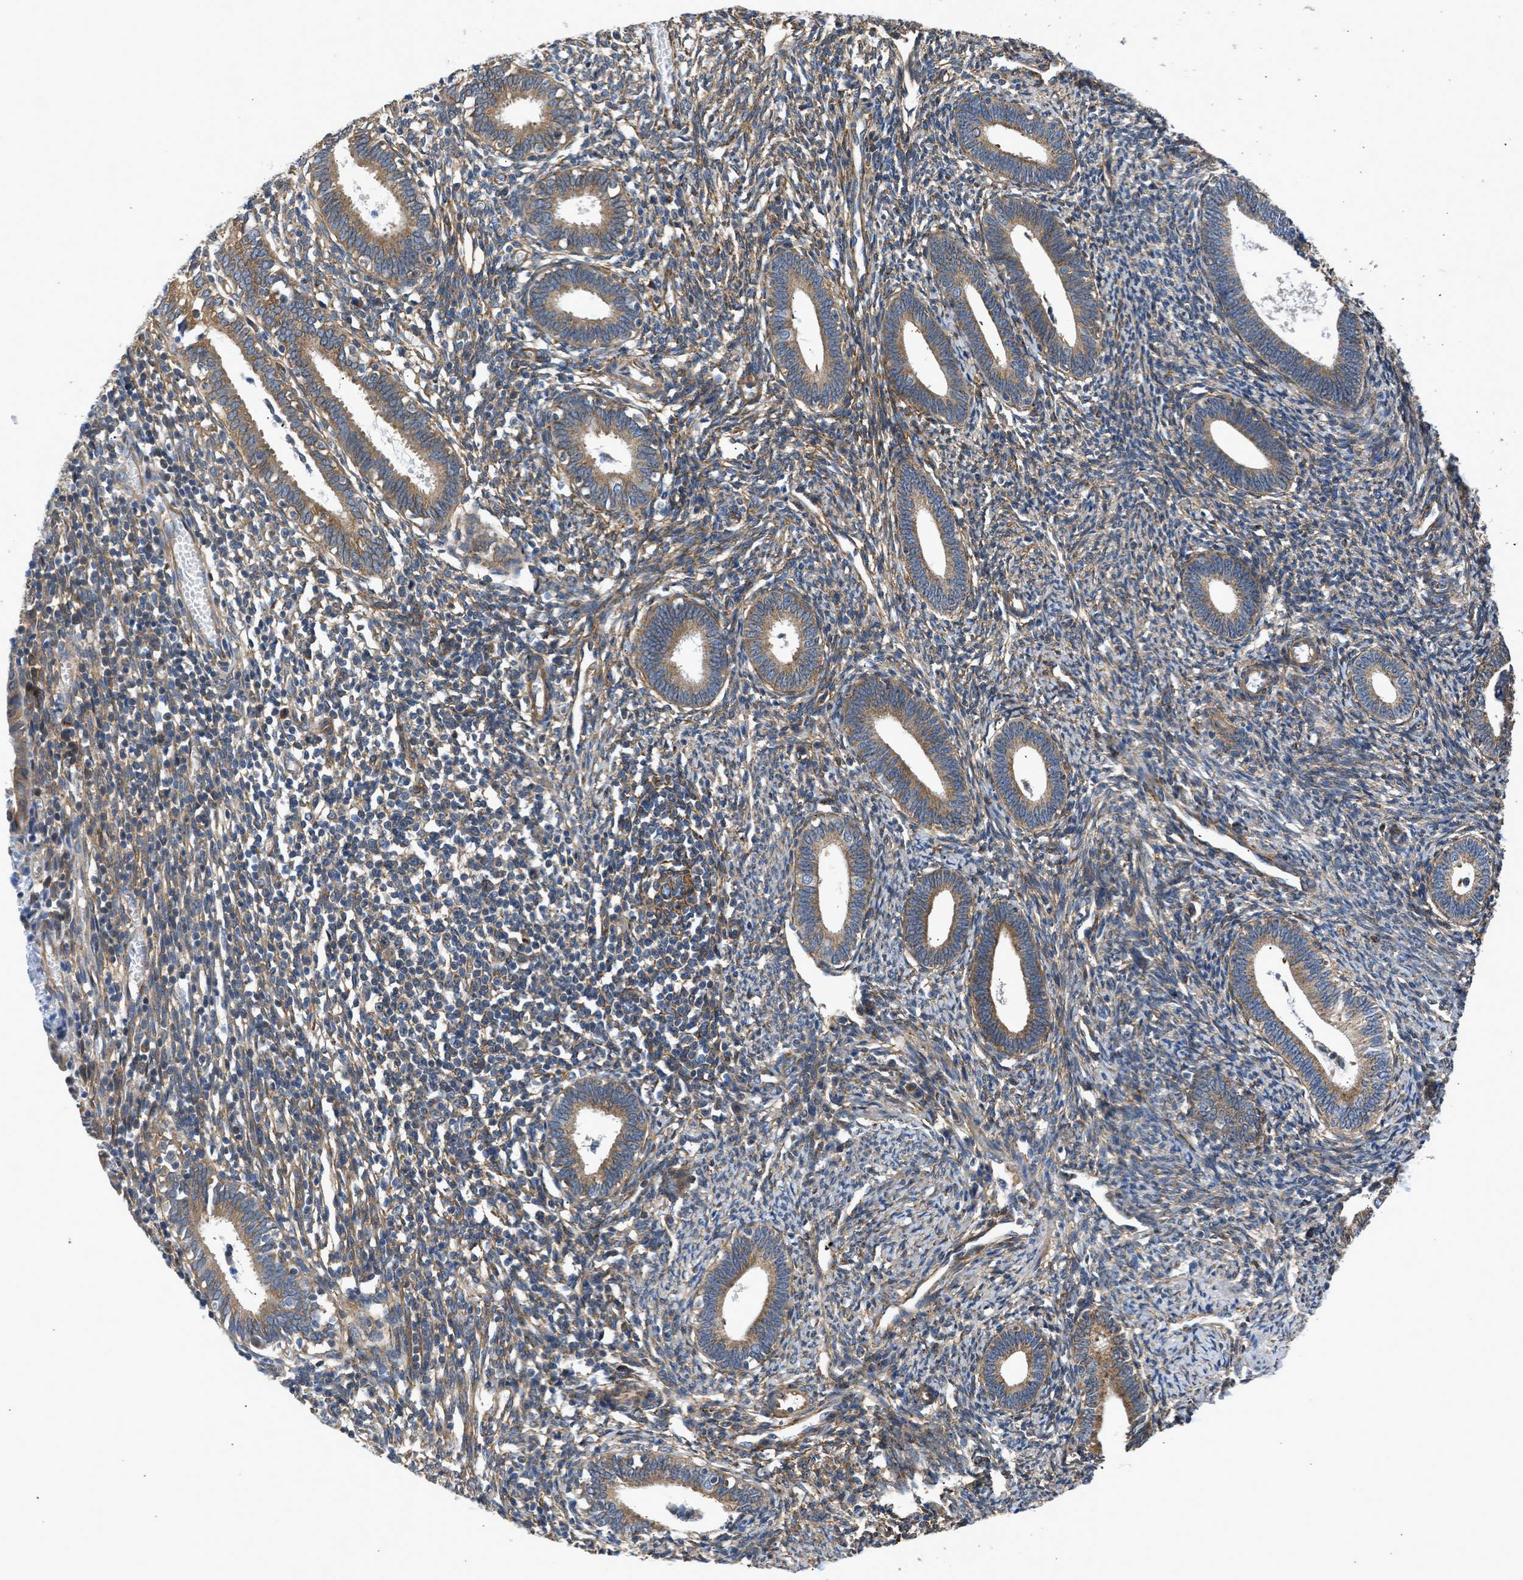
{"staining": {"intensity": "moderate", "quantity": "25%-75%", "location": "cytoplasmic/membranous"}, "tissue": "endometrium", "cell_type": "Cells in endometrial stroma", "image_type": "normal", "snomed": [{"axis": "morphology", "description": "Normal tissue, NOS"}, {"axis": "topography", "description": "Endometrium"}], "caption": "Normal endometrium was stained to show a protein in brown. There is medium levels of moderate cytoplasmic/membranous expression in approximately 25%-75% of cells in endometrial stroma. (DAB IHC, brown staining for protein, blue staining for nuclei).", "gene": "SEPTIN2", "patient": {"sex": "female", "age": 41}}